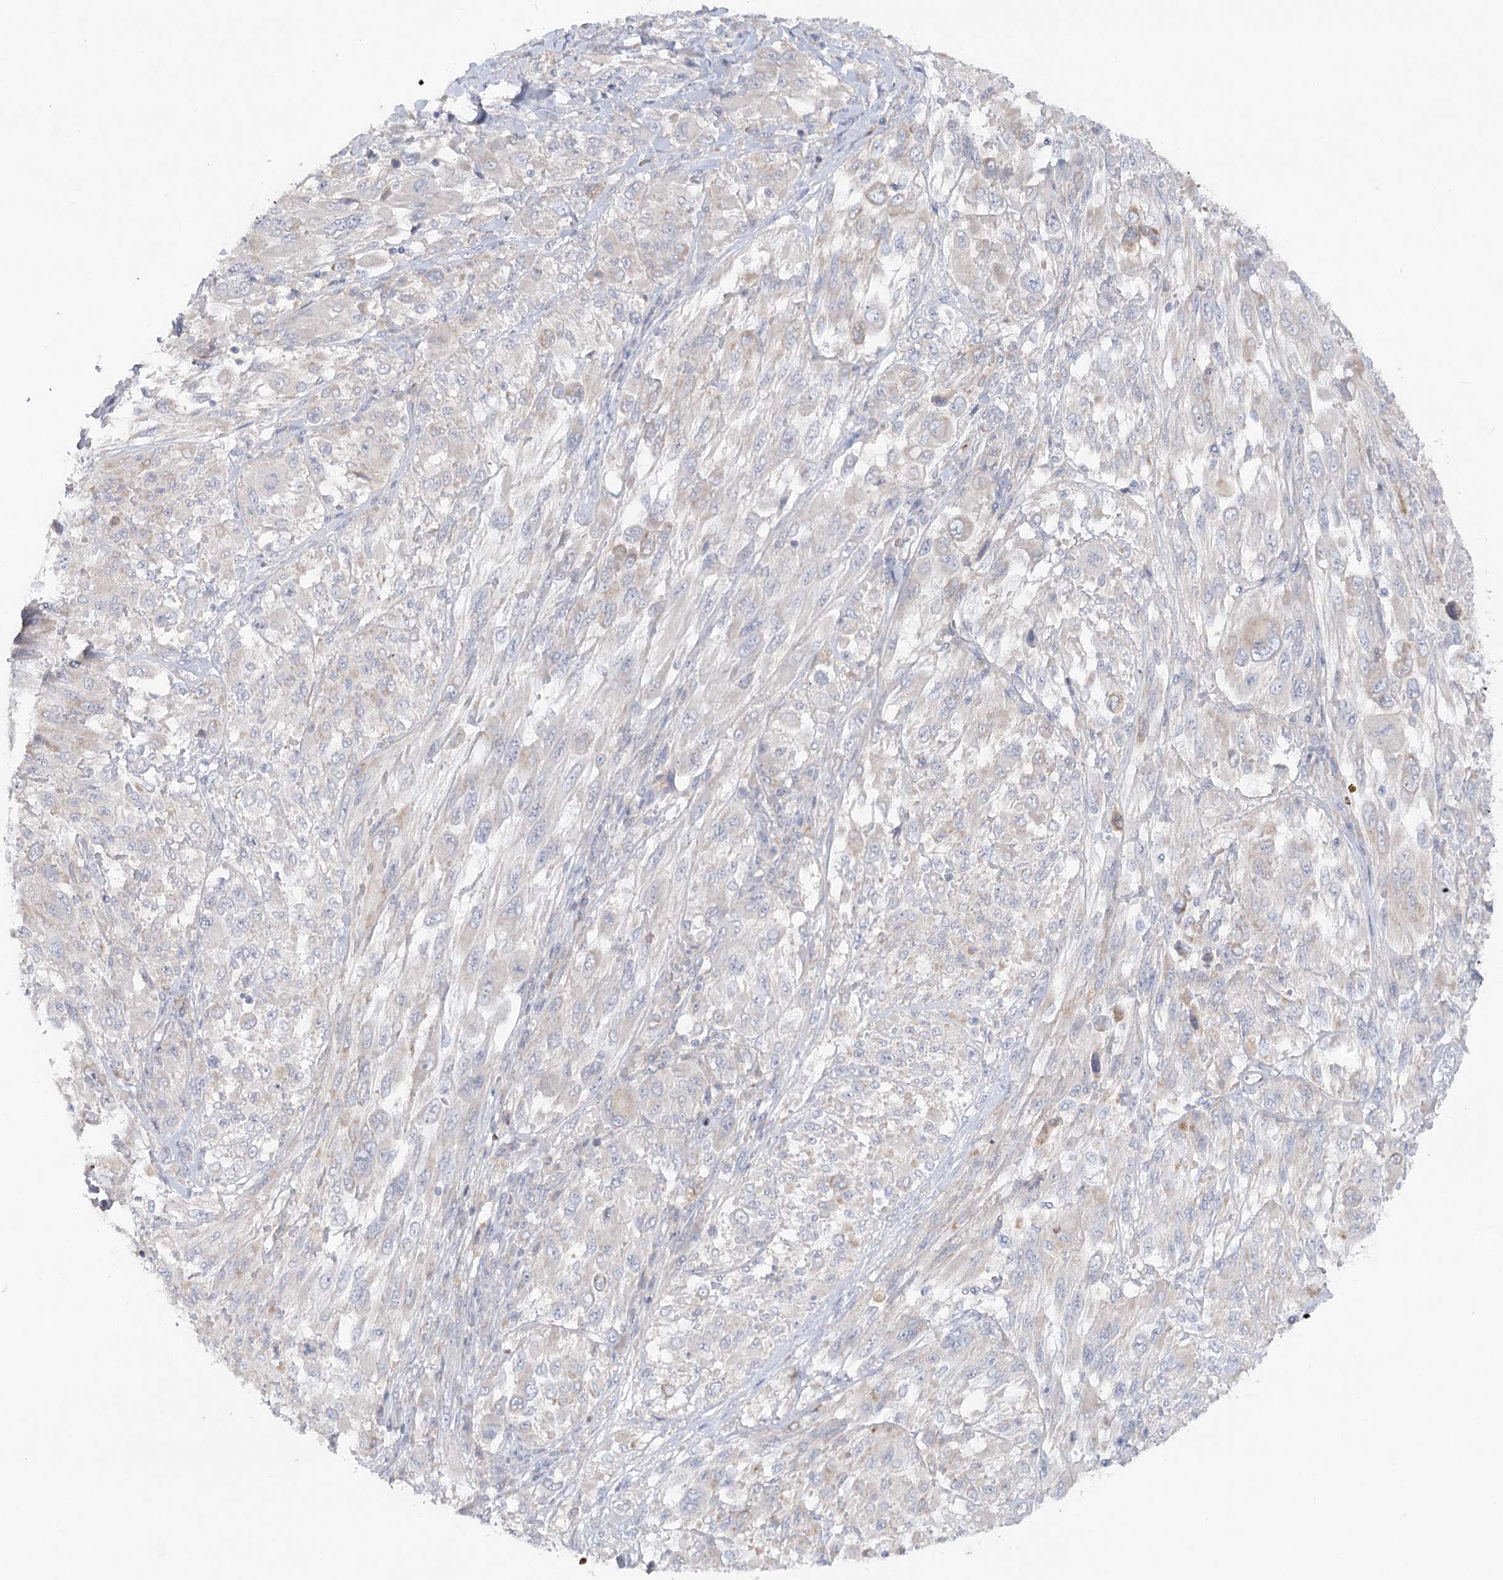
{"staining": {"intensity": "negative", "quantity": "none", "location": "none"}, "tissue": "melanoma", "cell_type": "Tumor cells", "image_type": "cancer", "snomed": [{"axis": "morphology", "description": "Malignant melanoma, NOS"}, {"axis": "topography", "description": "Skin"}], "caption": "IHC micrograph of malignant melanoma stained for a protein (brown), which reveals no staining in tumor cells. Brightfield microscopy of immunohistochemistry stained with DAB (brown) and hematoxylin (blue), captured at high magnification.", "gene": "SCN11A", "patient": {"sex": "female", "age": 91}}